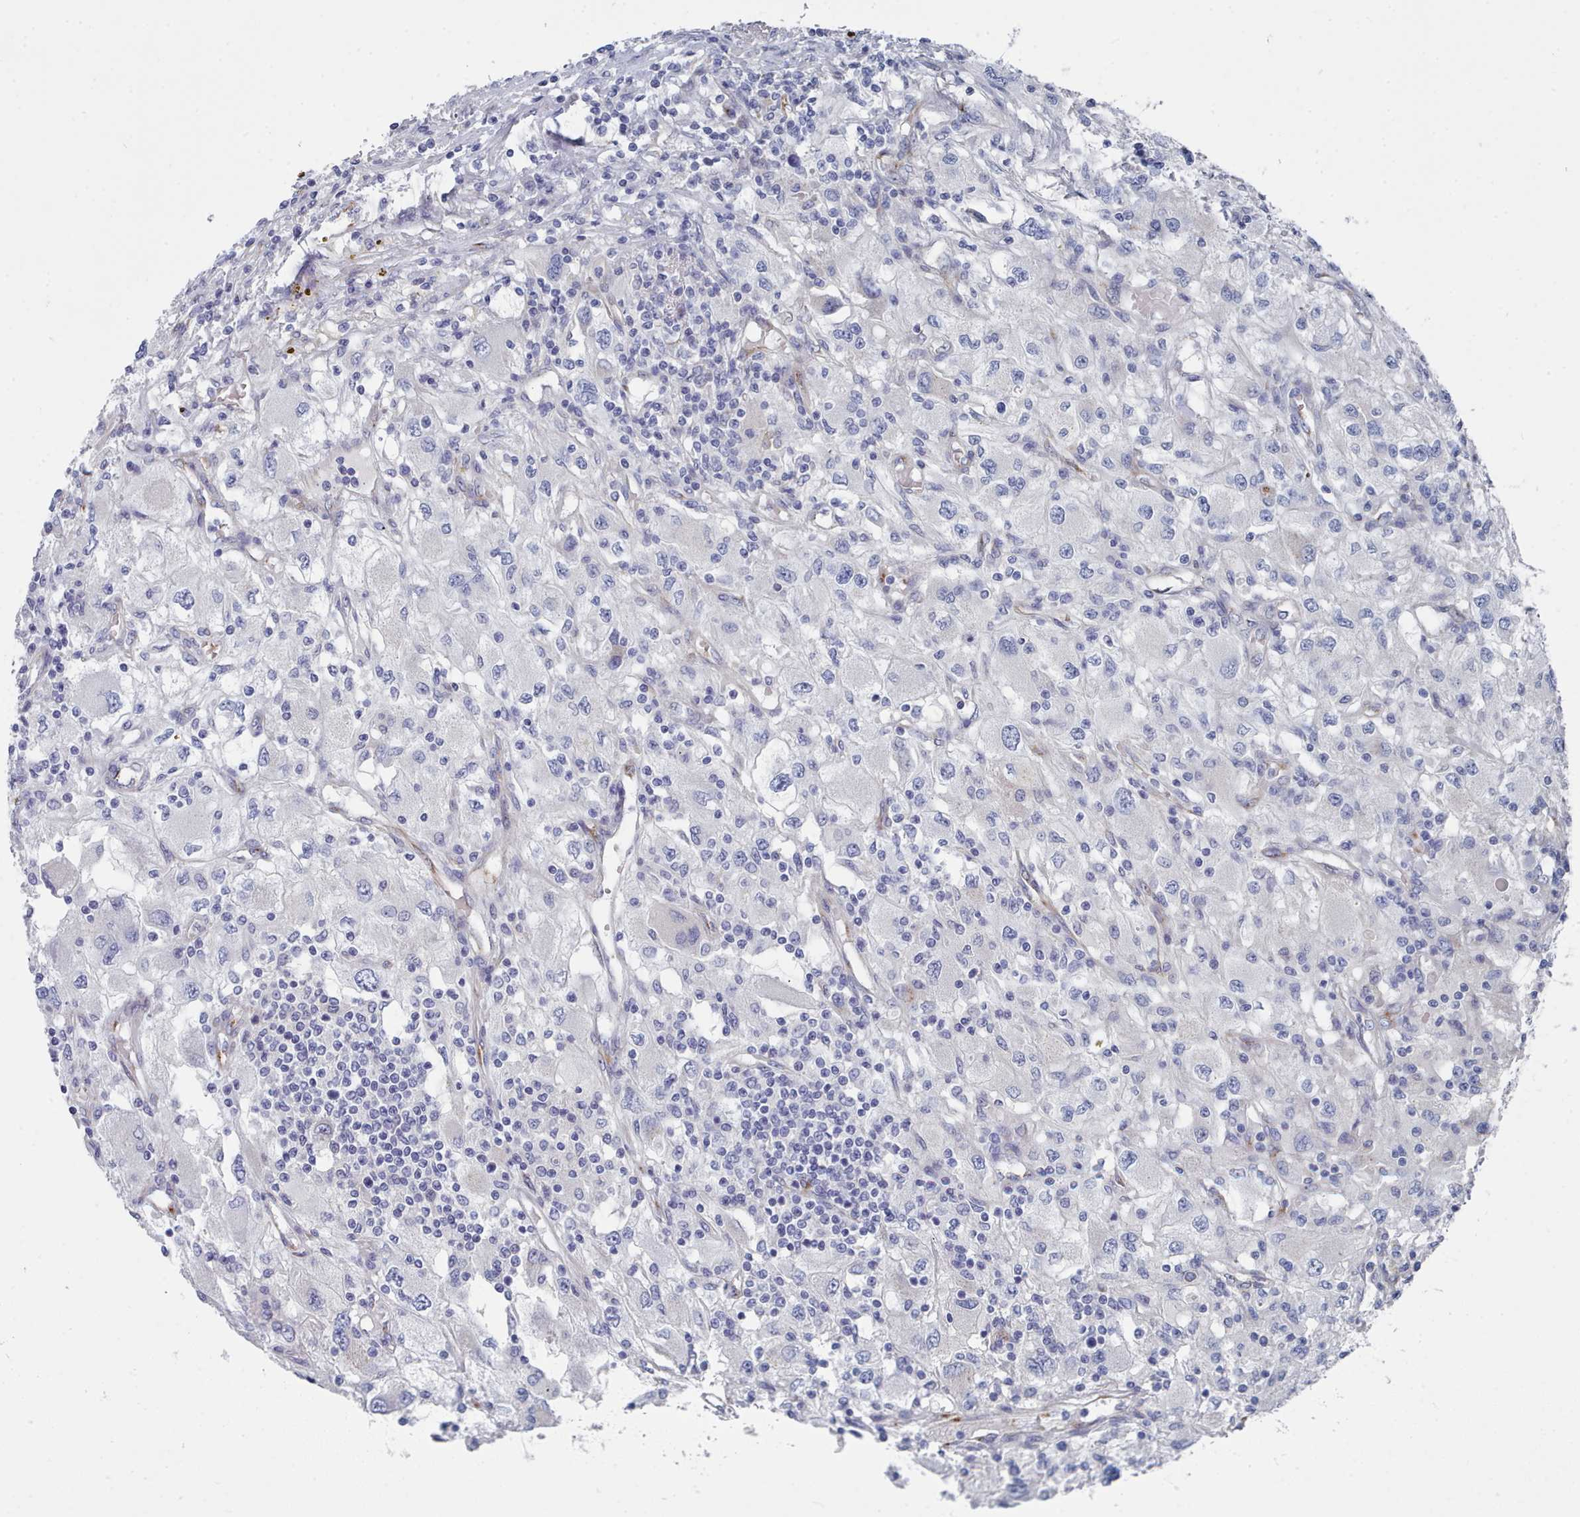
{"staining": {"intensity": "negative", "quantity": "none", "location": "none"}, "tissue": "renal cancer", "cell_type": "Tumor cells", "image_type": "cancer", "snomed": [{"axis": "morphology", "description": "Adenocarcinoma, NOS"}, {"axis": "topography", "description": "Kidney"}], "caption": "This image is of renal adenocarcinoma stained with IHC to label a protein in brown with the nuclei are counter-stained blue. There is no expression in tumor cells.", "gene": "PDE4C", "patient": {"sex": "female", "age": 67}}